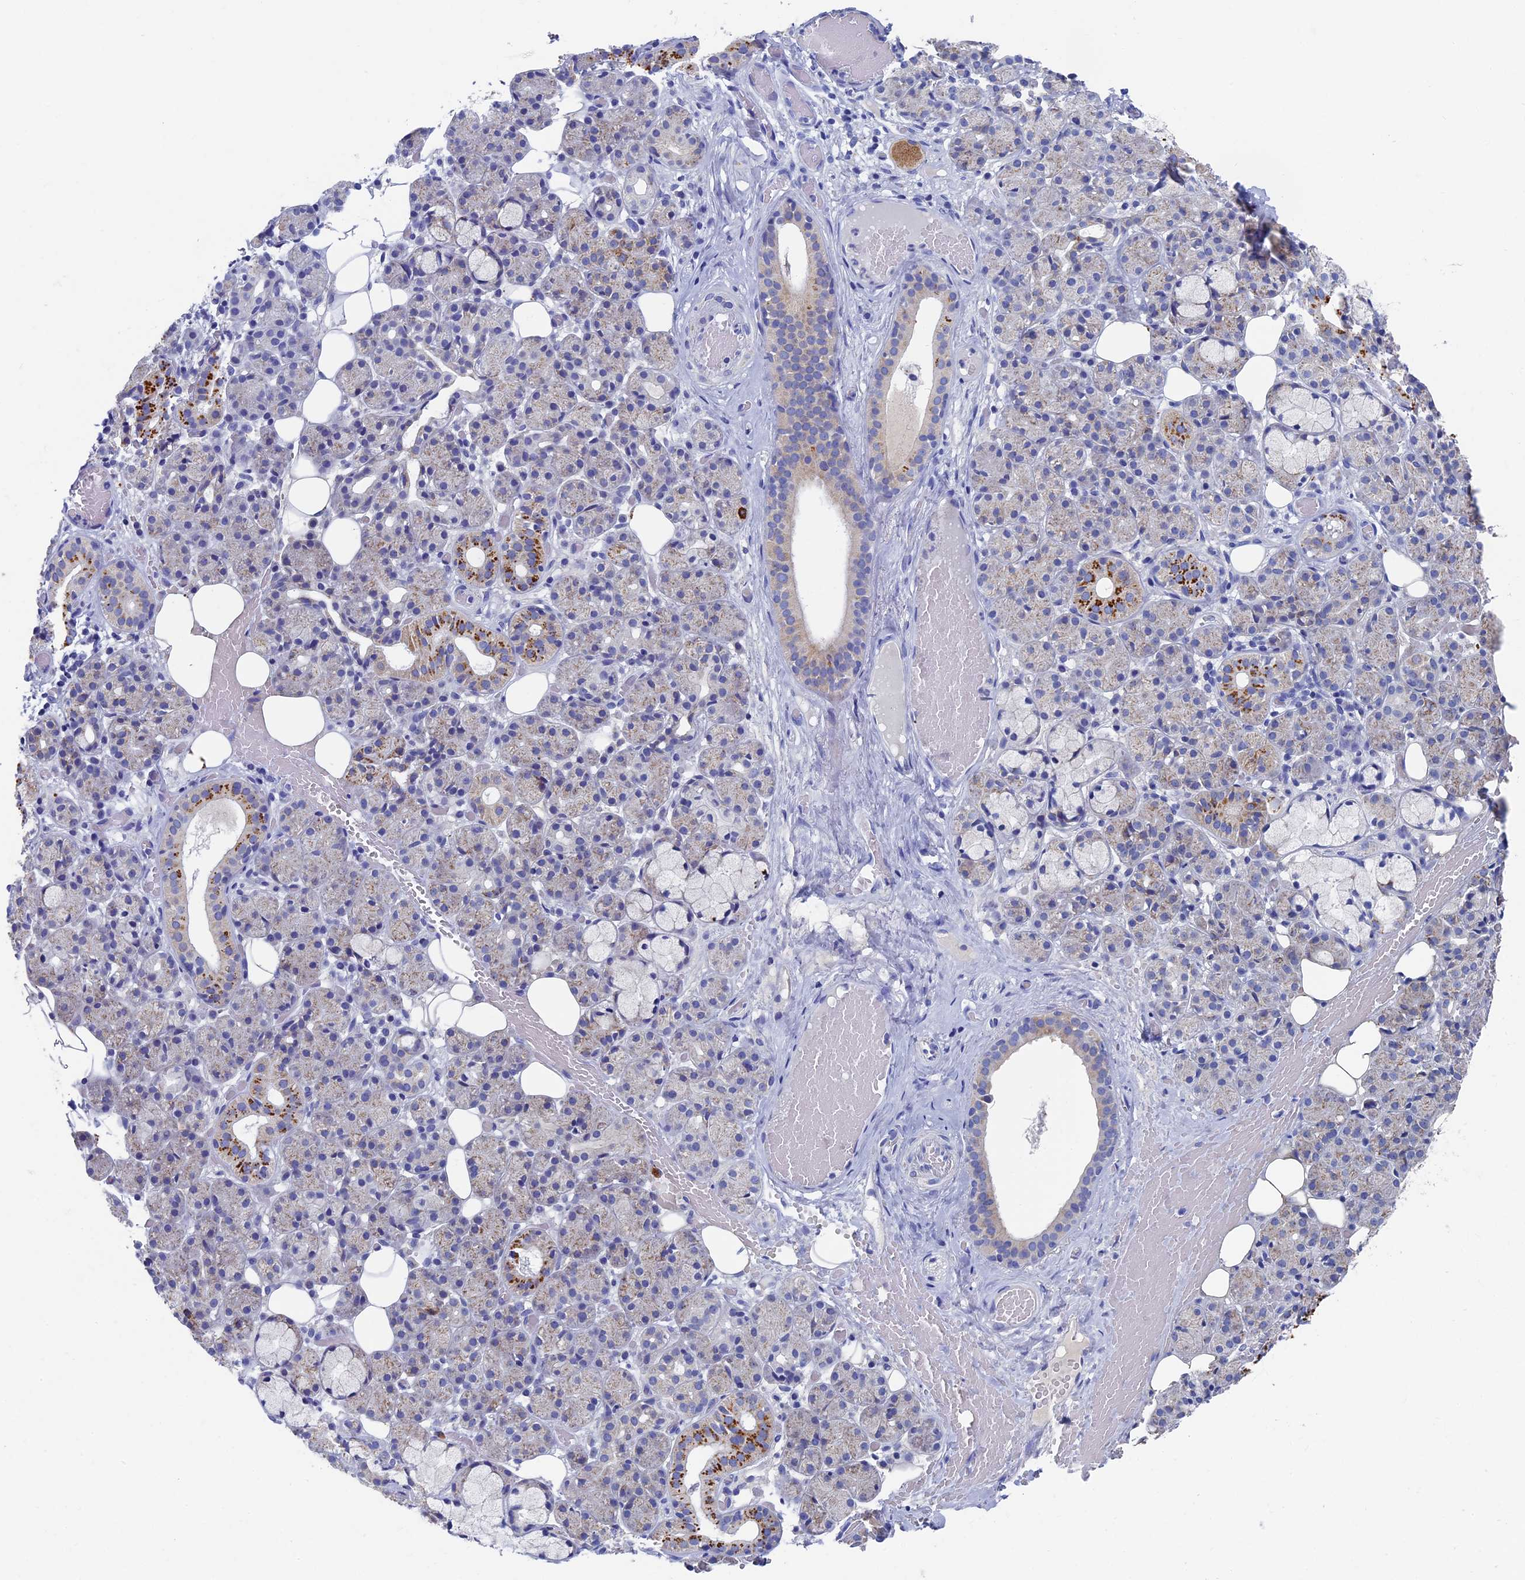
{"staining": {"intensity": "moderate", "quantity": "25%-75%", "location": "cytoplasmic/membranous"}, "tissue": "salivary gland", "cell_type": "Glandular cells", "image_type": "normal", "snomed": [{"axis": "morphology", "description": "Normal tissue, NOS"}, {"axis": "topography", "description": "Salivary gland"}], "caption": "High-power microscopy captured an immunohistochemistry micrograph of benign salivary gland, revealing moderate cytoplasmic/membranous expression in approximately 25%-75% of glandular cells. (DAB (3,3'-diaminobenzidine) IHC, brown staining for protein, blue staining for nuclei).", "gene": "OAT", "patient": {"sex": "male", "age": 63}}